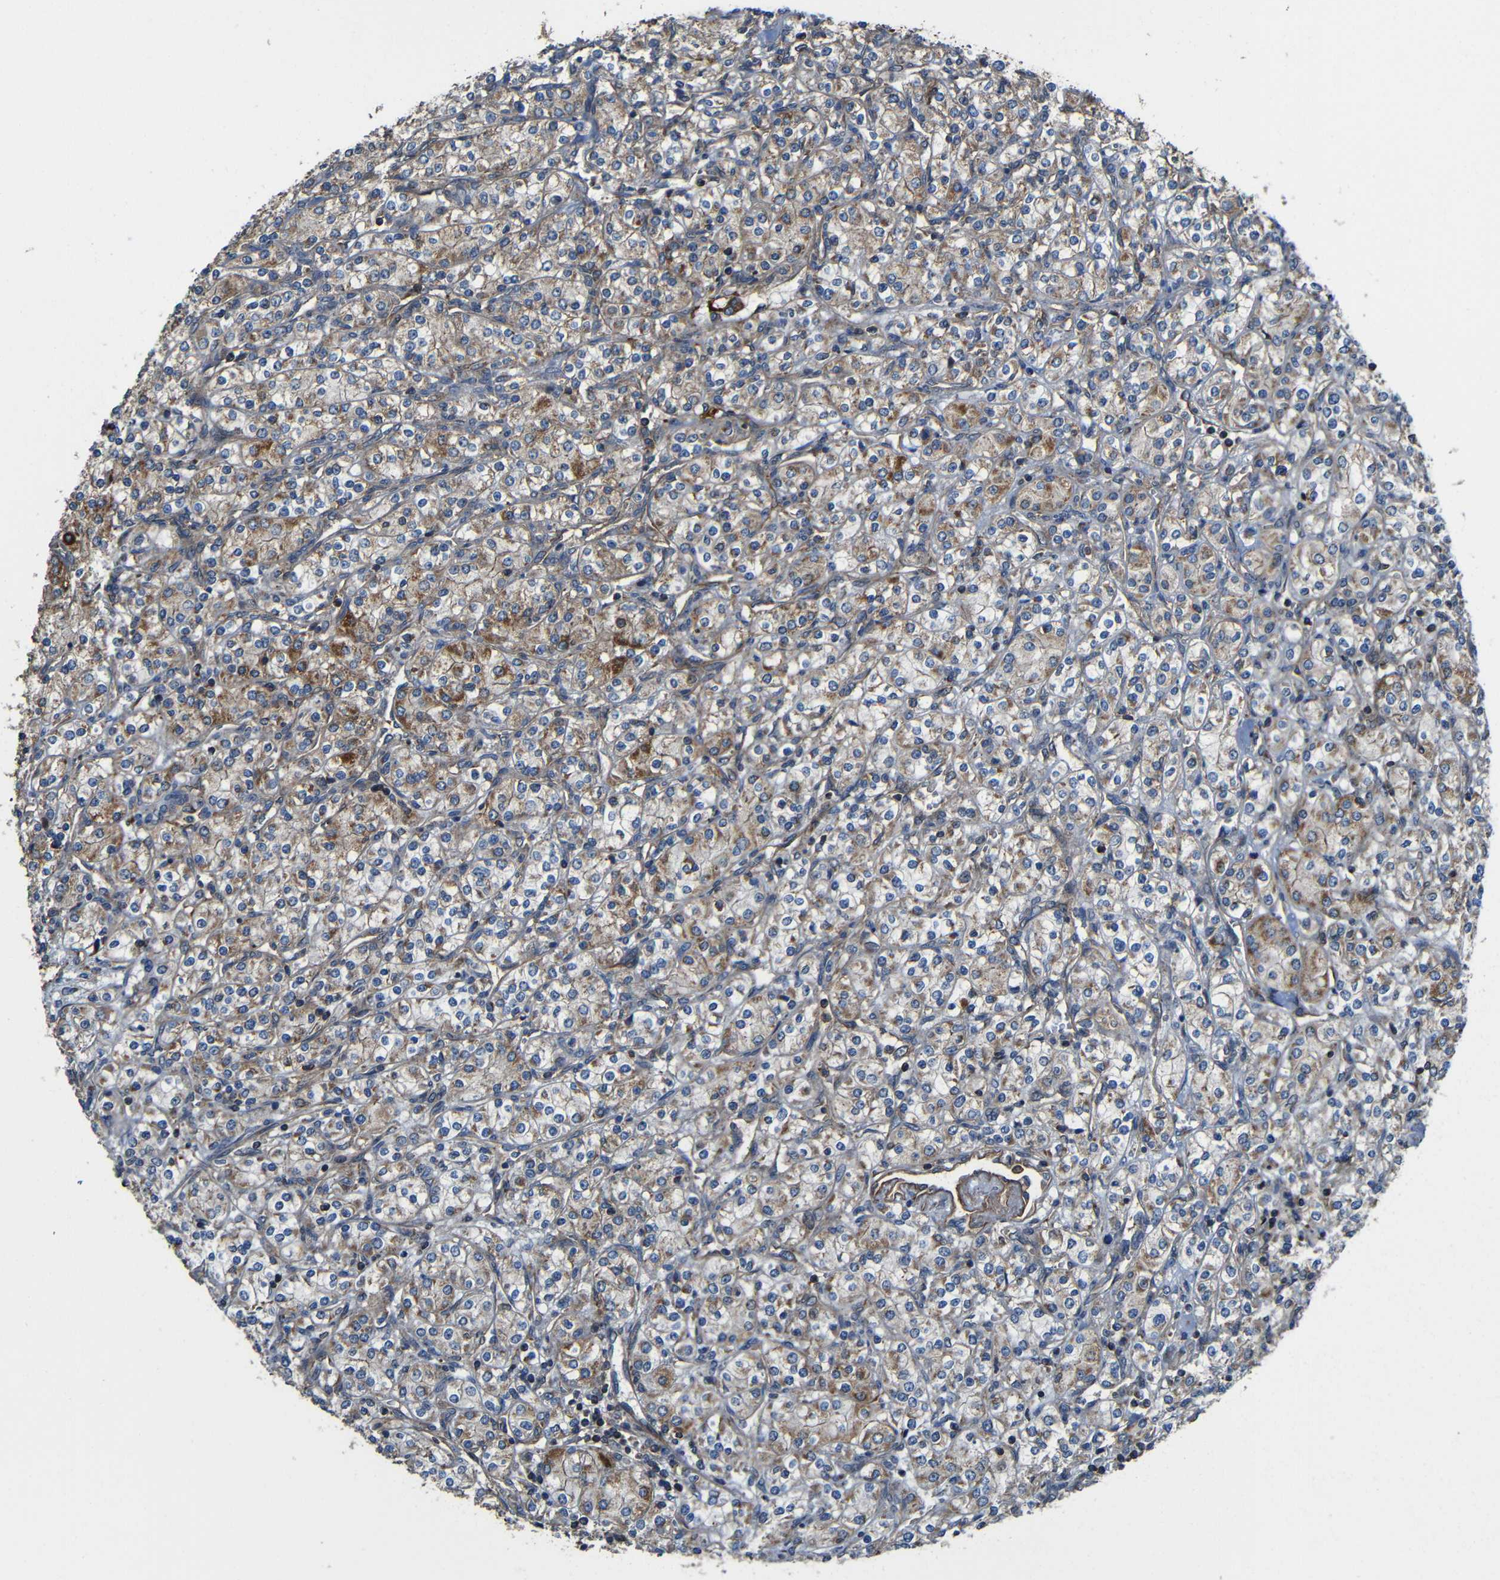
{"staining": {"intensity": "moderate", "quantity": "25%-75%", "location": "cytoplasmic/membranous"}, "tissue": "renal cancer", "cell_type": "Tumor cells", "image_type": "cancer", "snomed": [{"axis": "morphology", "description": "Adenocarcinoma, NOS"}, {"axis": "topography", "description": "Kidney"}], "caption": "Protein expression analysis of adenocarcinoma (renal) demonstrates moderate cytoplasmic/membranous expression in about 25%-75% of tumor cells. (Brightfield microscopy of DAB IHC at high magnification).", "gene": "PTCH1", "patient": {"sex": "male", "age": 77}}